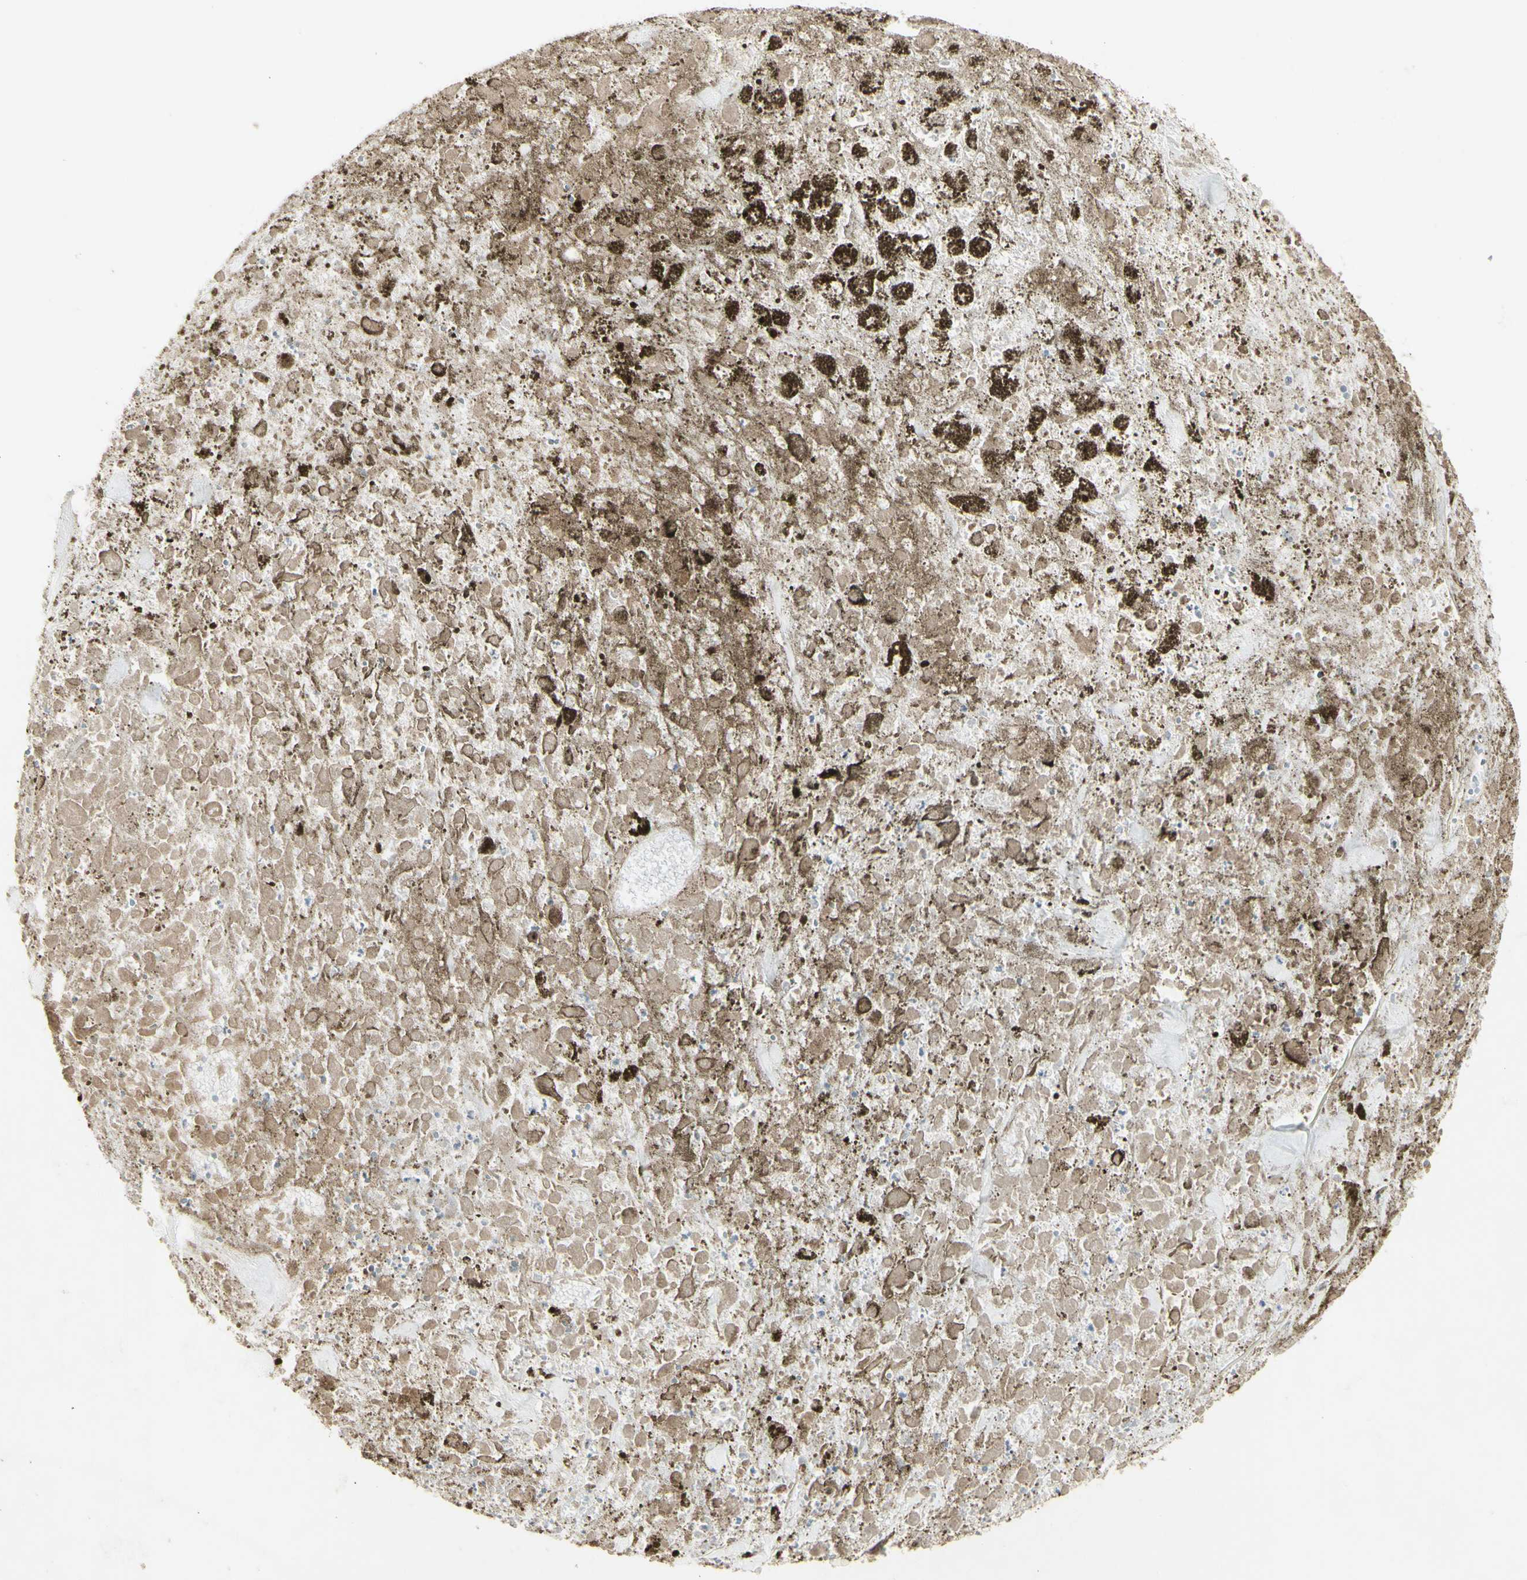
{"staining": {"intensity": "strong", "quantity": ">75%", "location": "cytoplasmic/membranous"}, "tissue": "melanoma", "cell_type": "Tumor cells", "image_type": "cancer", "snomed": [{"axis": "morphology", "description": "Malignant melanoma, Metastatic site"}, {"axis": "topography", "description": "Lymph node"}], "caption": "There is high levels of strong cytoplasmic/membranous positivity in tumor cells of melanoma, as demonstrated by immunohistochemical staining (brown color).", "gene": "CHURC1-FNTB", "patient": {"sex": "male", "age": 59}}